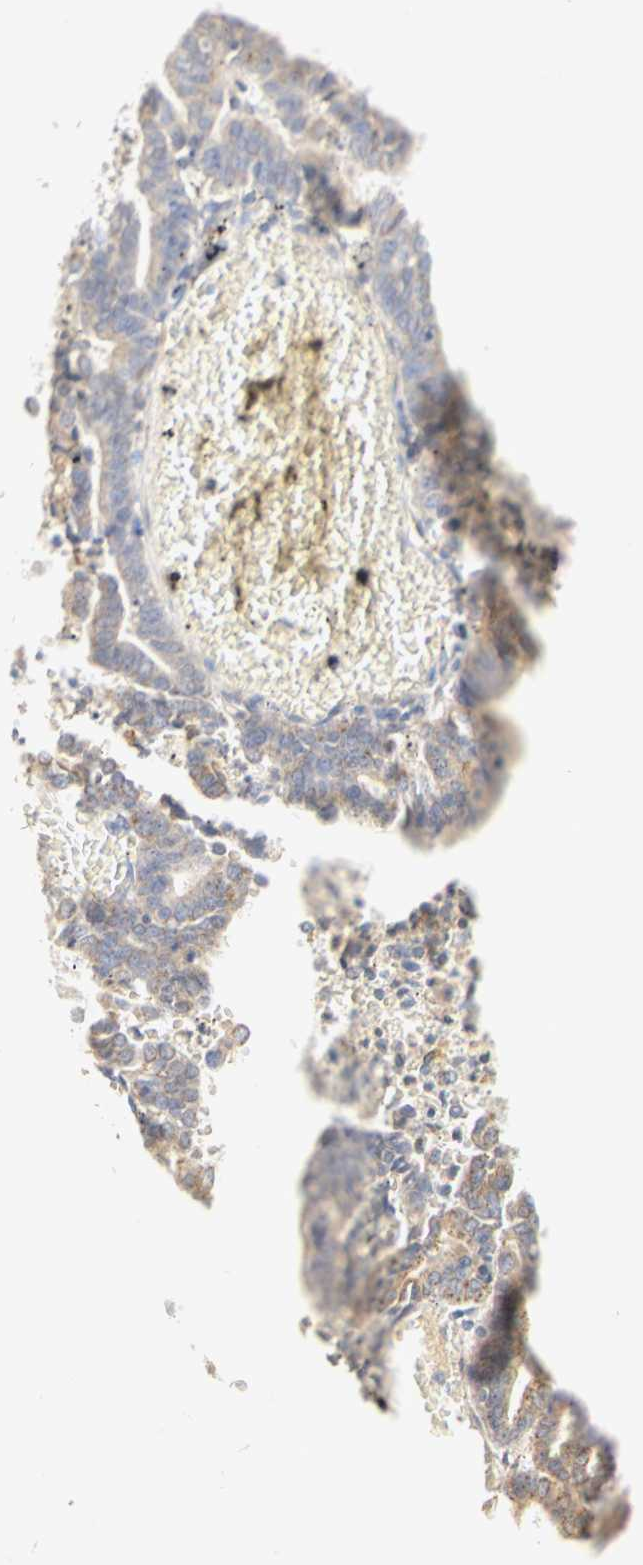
{"staining": {"intensity": "weak", "quantity": "25%-75%", "location": "cytoplasmic/membranous"}, "tissue": "endometrial cancer", "cell_type": "Tumor cells", "image_type": "cancer", "snomed": [{"axis": "morphology", "description": "Adenocarcinoma, NOS"}, {"axis": "topography", "description": "Uterus"}], "caption": "Immunohistochemistry (DAB (3,3'-diaminobenzidine)) staining of human endometrial cancer (adenocarcinoma) displays weak cytoplasmic/membranous protein positivity in about 25%-75% of tumor cells.", "gene": "GNRH2", "patient": {"sex": "female", "age": 83}}